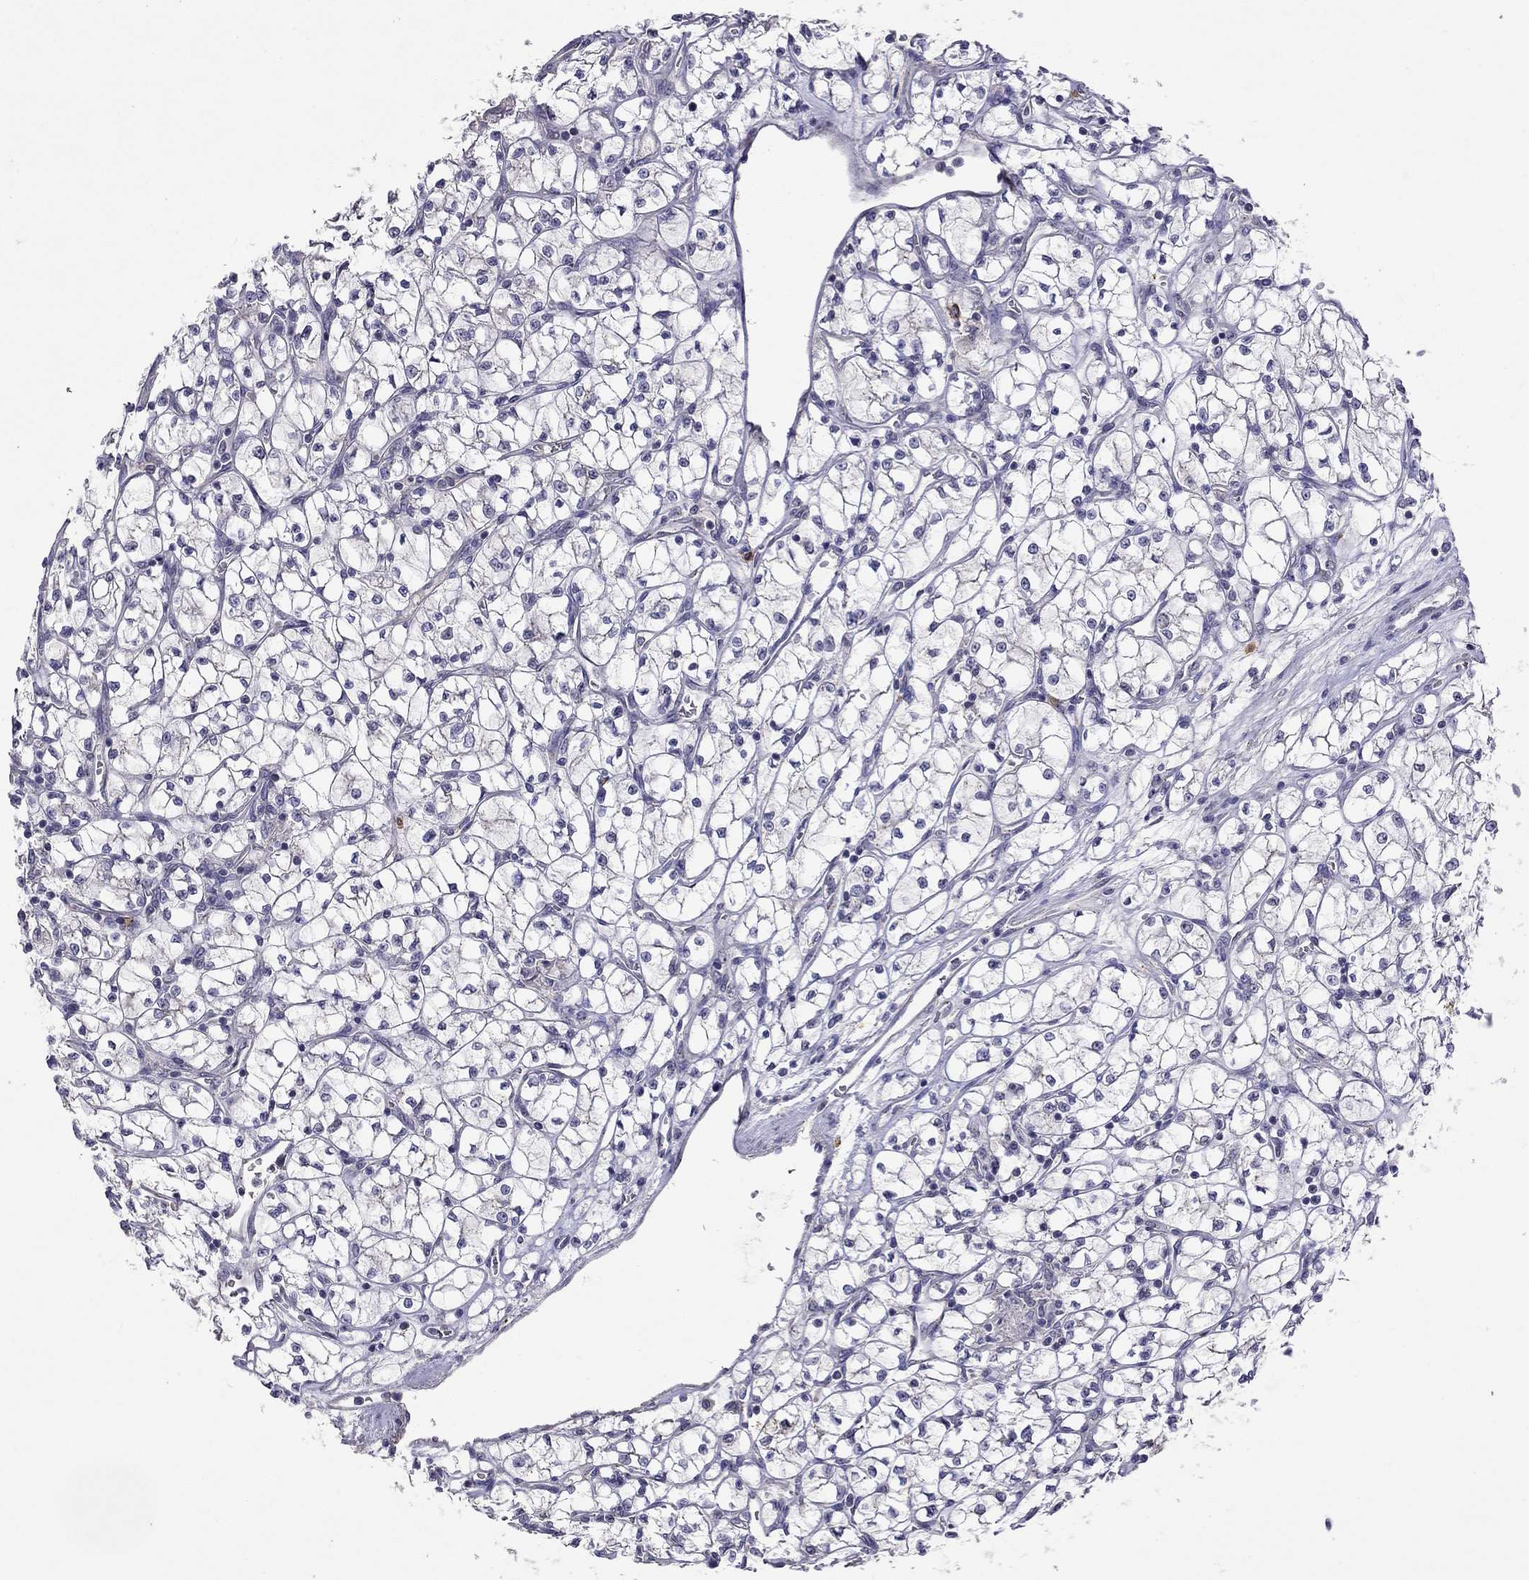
{"staining": {"intensity": "negative", "quantity": "none", "location": "none"}, "tissue": "renal cancer", "cell_type": "Tumor cells", "image_type": "cancer", "snomed": [{"axis": "morphology", "description": "Adenocarcinoma, NOS"}, {"axis": "topography", "description": "Kidney"}], "caption": "Immunohistochemistry image of human adenocarcinoma (renal) stained for a protein (brown), which demonstrates no staining in tumor cells.", "gene": "WNK3", "patient": {"sex": "female", "age": 64}}